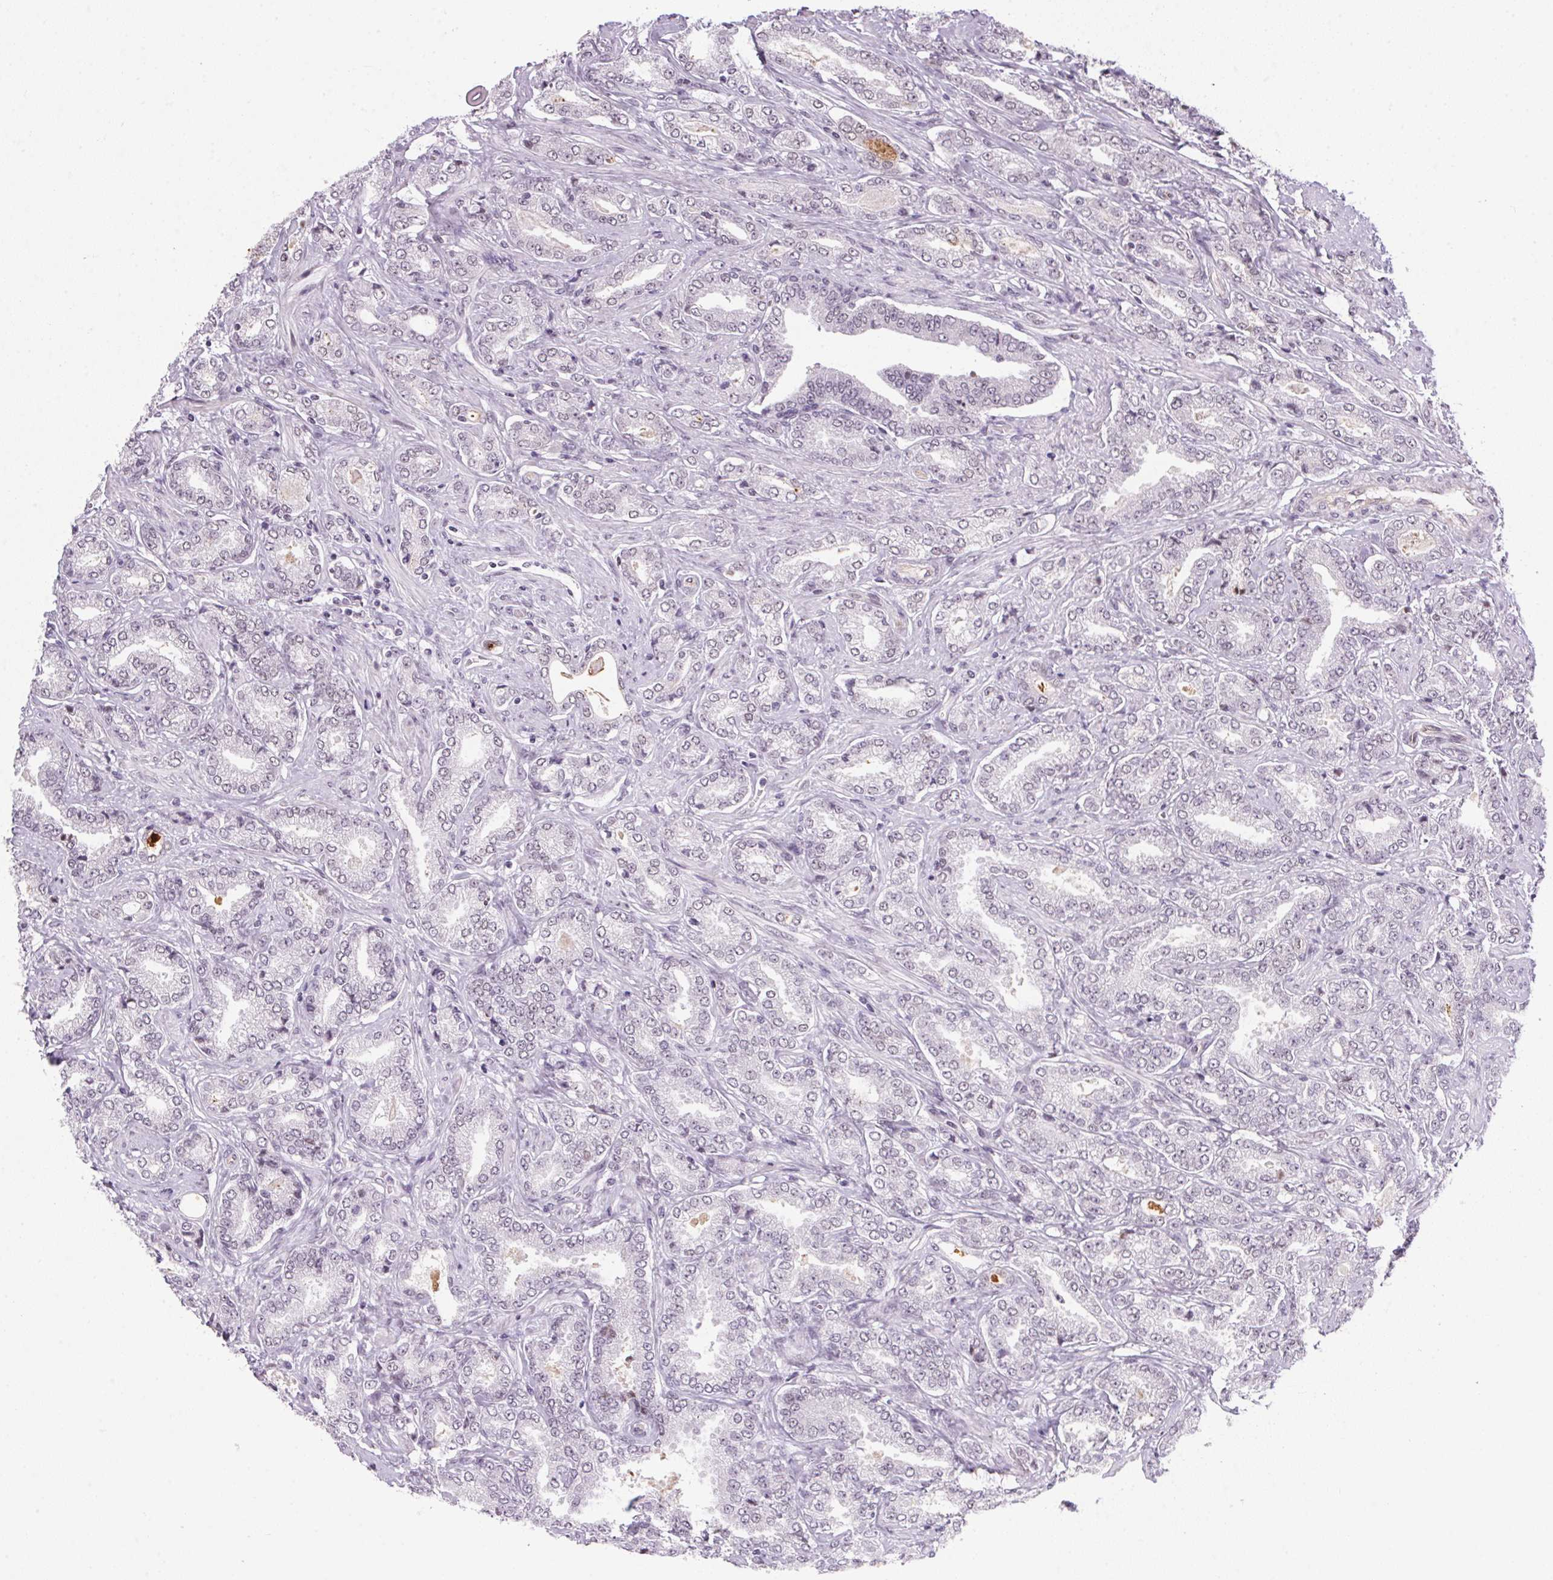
{"staining": {"intensity": "negative", "quantity": "none", "location": "none"}, "tissue": "prostate cancer", "cell_type": "Tumor cells", "image_type": "cancer", "snomed": [{"axis": "morphology", "description": "Adenocarcinoma, NOS"}, {"axis": "topography", "description": "Prostate"}], "caption": "This is an IHC image of adenocarcinoma (prostate). There is no staining in tumor cells.", "gene": "SRSF7", "patient": {"sex": "male", "age": 64}}